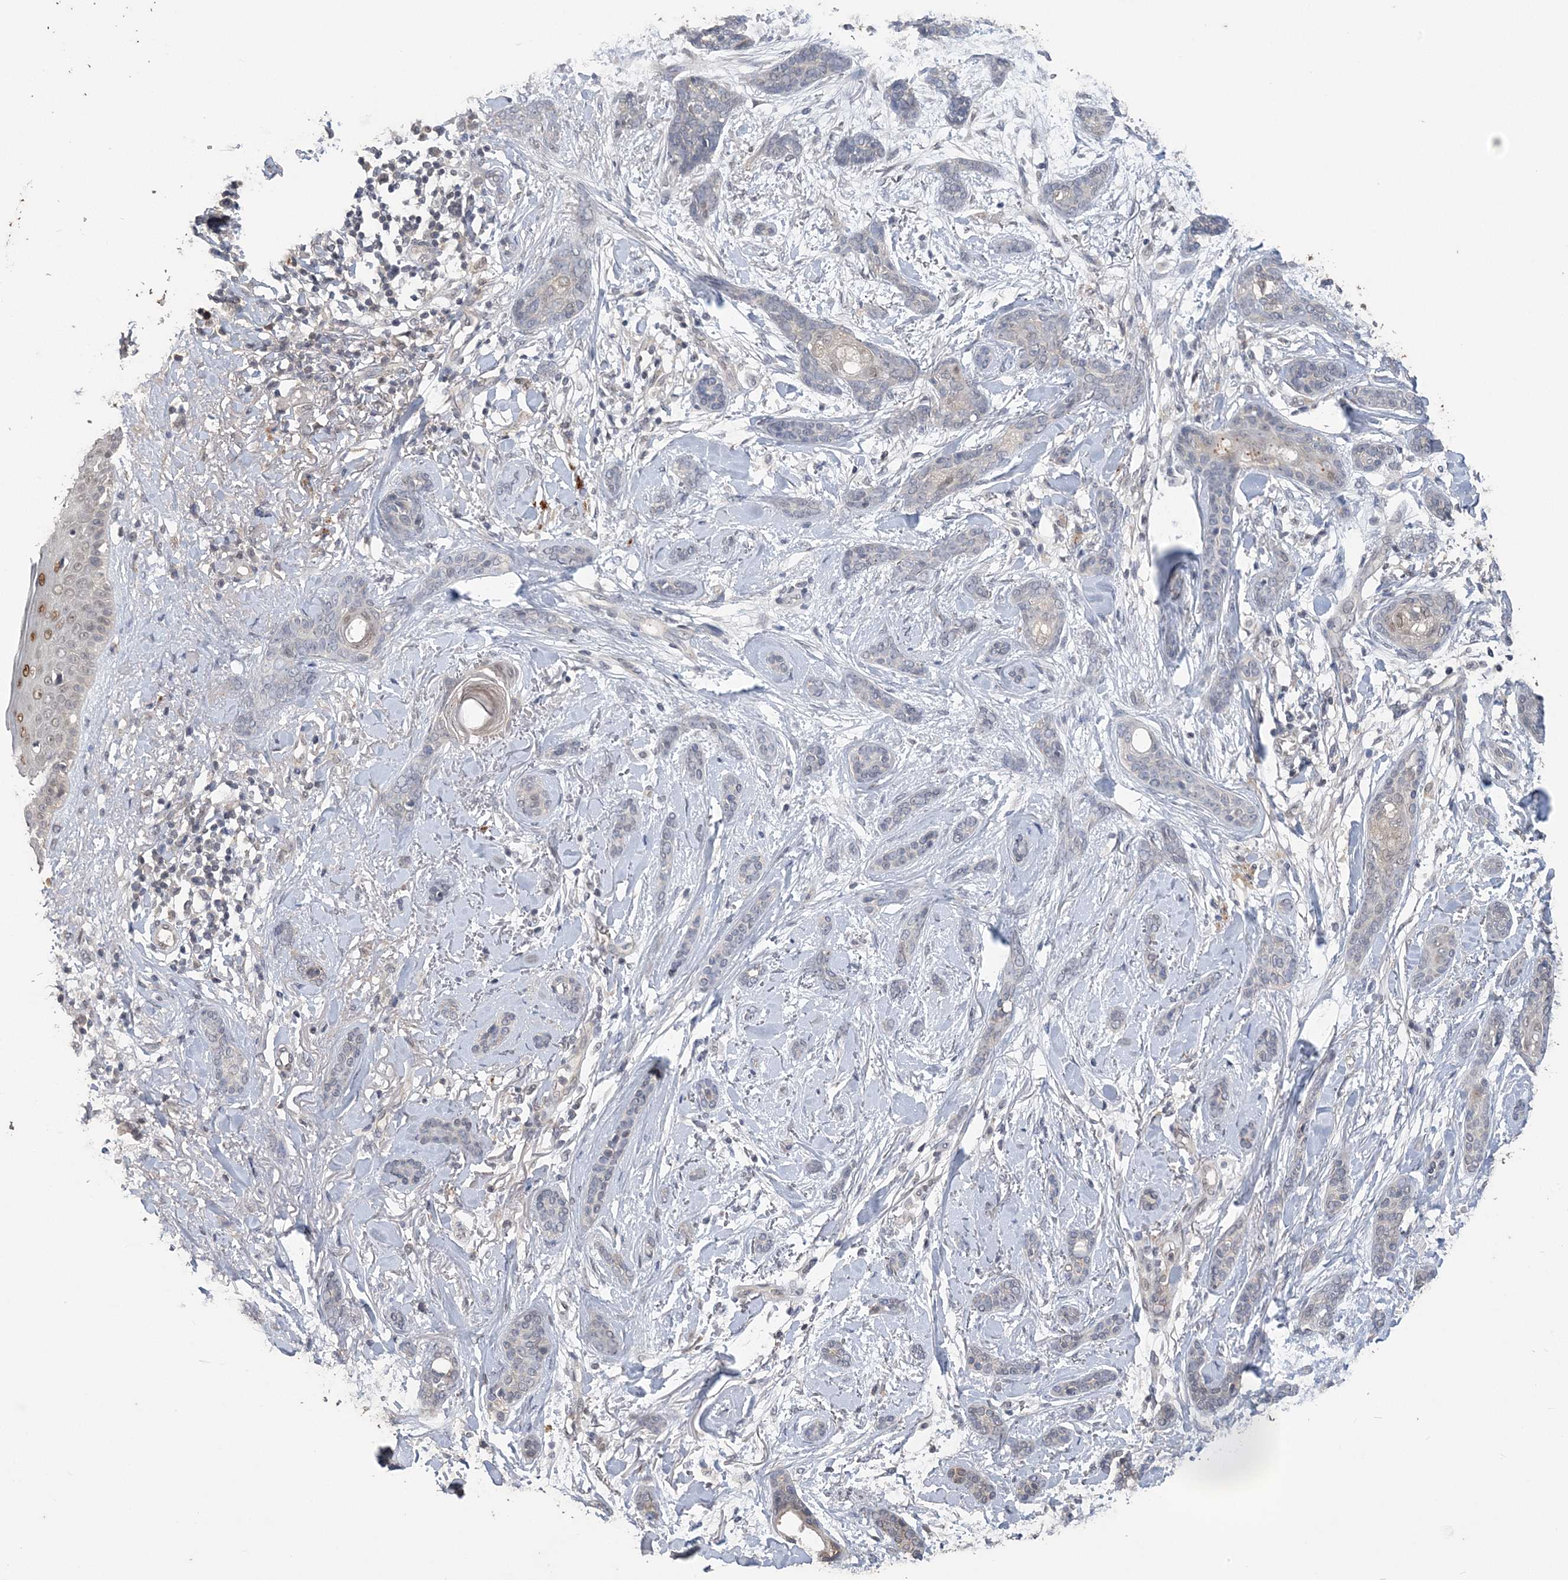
{"staining": {"intensity": "negative", "quantity": "none", "location": "none"}, "tissue": "skin cancer", "cell_type": "Tumor cells", "image_type": "cancer", "snomed": [{"axis": "morphology", "description": "Basal cell carcinoma"}, {"axis": "morphology", "description": "Adnexal tumor, benign"}, {"axis": "topography", "description": "Skin"}], "caption": "Tumor cells show no significant protein positivity in basal cell carcinoma (skin).", "gene": "ZBTB7A", "patient": {"sex": "female", "age": 42}}